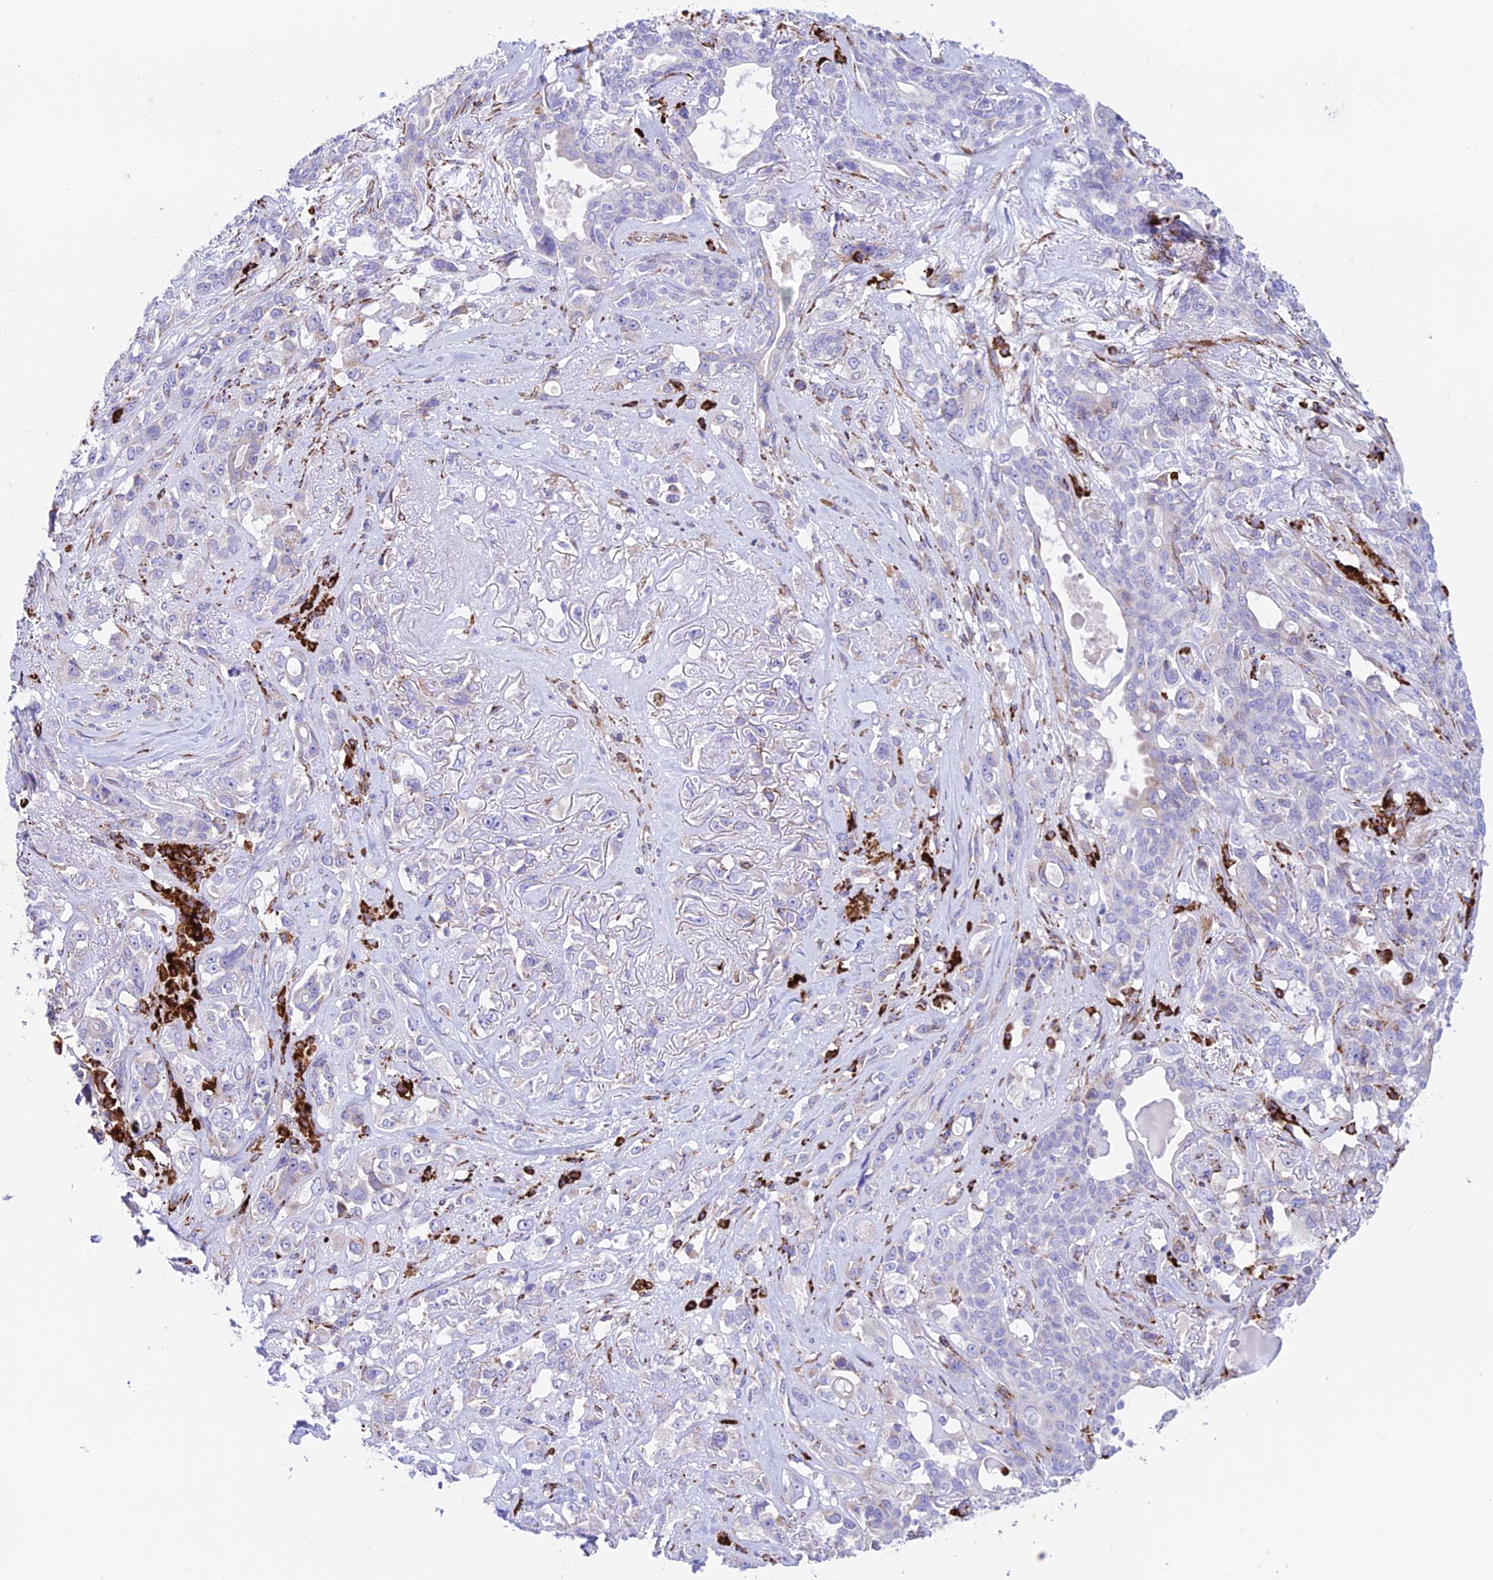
{"staining": {"intensity": "negative", "quantity": "none", "location": "none"}, "tissue": "lung cancer", "cell_type": "Tumor cells", "image_type": "cancer", "snomed": [{"axis": "morphology", "description": "Squamous cell carcinoma, NOS"}, {"axis": "topography", "description": "Lung"}], "caption": "Lung cancer (squamous cell carcinoma) stained for a protein using immunohistochemistry (IHC) shows no expression tumor cells.", "gene": "TUBGCP6", "patient": {"sex": "female", "age": 70}}